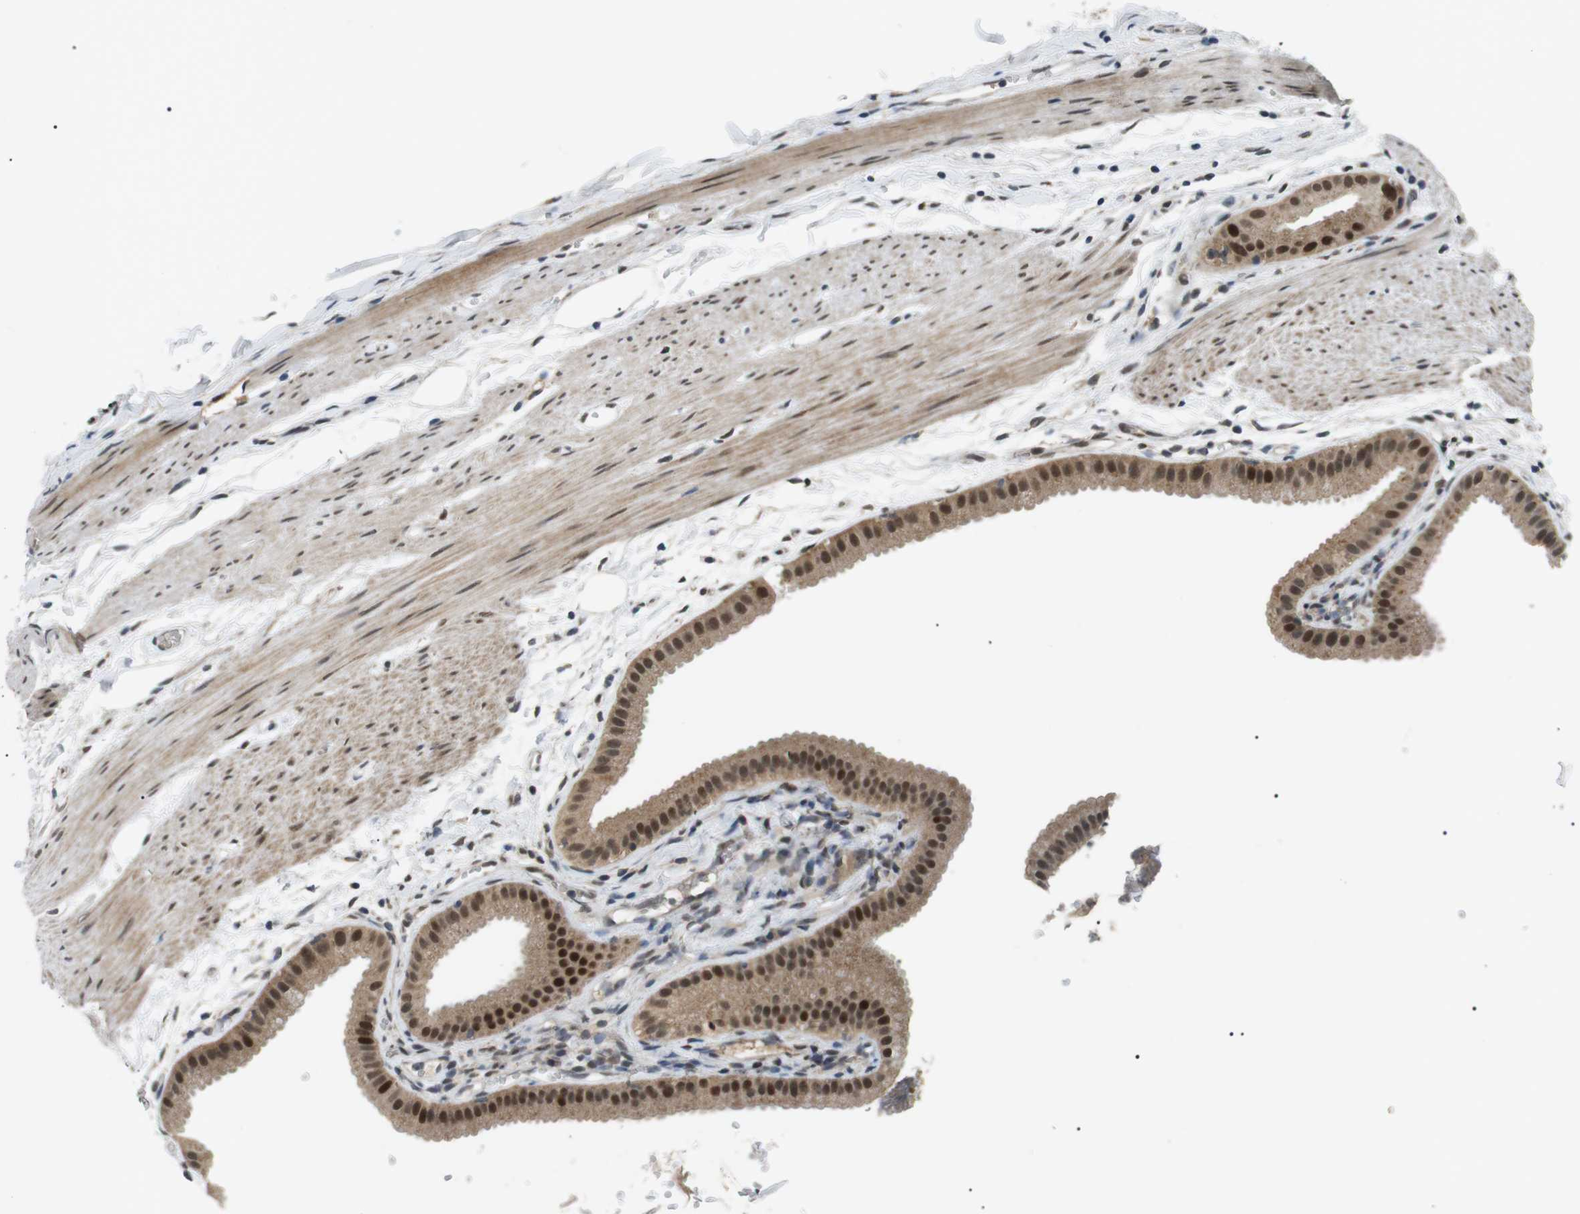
{"staining": {"intensity": "strong", "quantity": ">75%", "location": "cytoplasmic/membranous,nuclear"}, "tissue": "gallbladder", "cell_type": "Glandular cells", "image_type": "normal", "snomed": [{"axis": "morphology", "description": "Normal tissue, NOS"}, {"axis": "topography", "description": "Gallbladder"}], "caption": "Immunohistochemistry (IHC) staining of benign gallbladder, which demonstrates high levels of strong cytoplasmic/membranous,nuclear expression in about >75% of glandular cells indicating strong cytoplasmic/membranous,nuclear protein expression. The staining was performed using DAB (brown) for protein detection and nuclei were counterstained in hematoxylin (blue).", "gene": "ORAI3", "patient": {"sex": "female", "age": 64}}